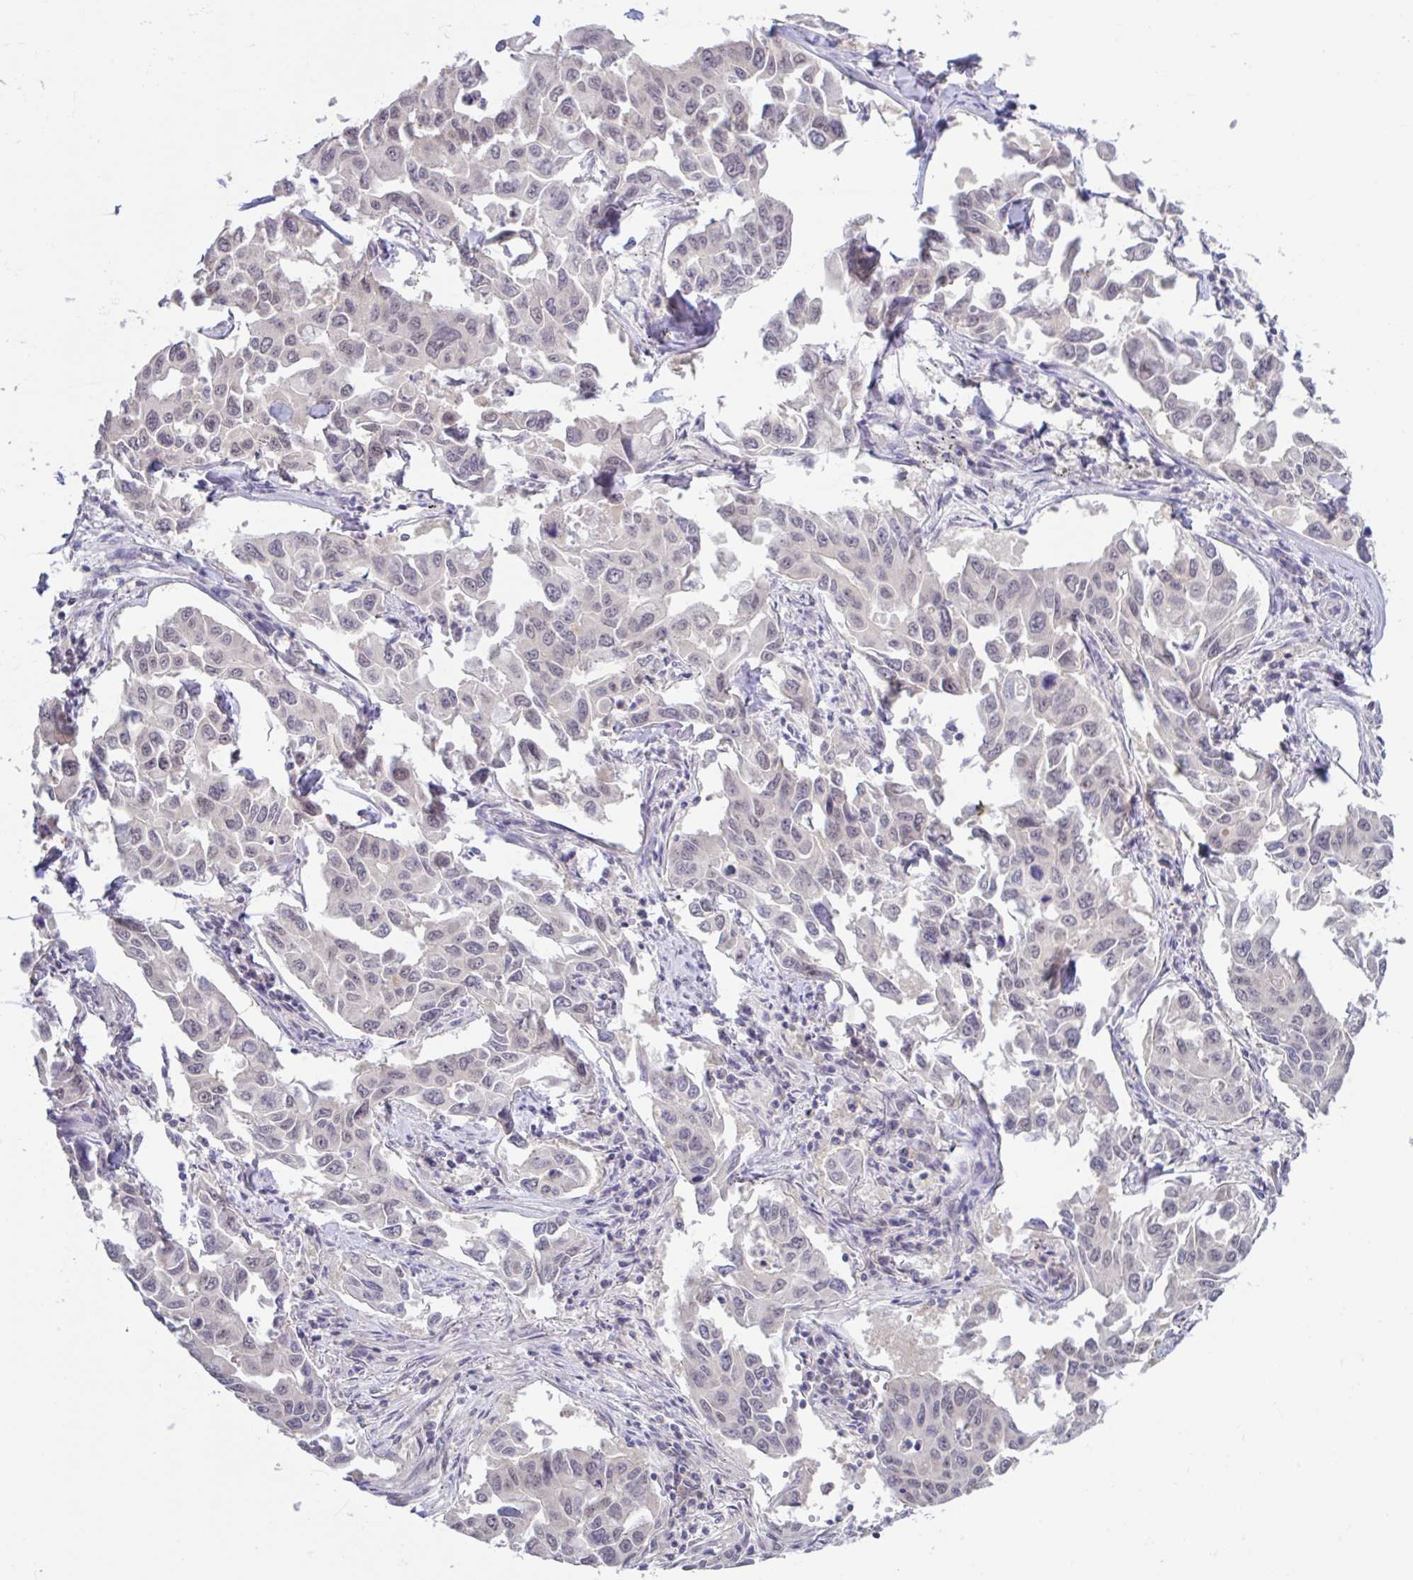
{"staining": {"intensity": "weak", "quantity": "<25%", "location": "nuclear"}, "tissue": "lung cancer", "cell_type": "Tumor cells", "image_type": "cancer", "snomed": [{"axis": "morphology", "description": "Adenocarcinoma, NOS"}, {"axis": "topography", "description": "Lung"}], "caption": "Immunohistochemistry (IHC) of human lung adenocarcinoma displays no positivity in tumor cells.", "gene": "HYPK", "patient": {"sex": "male", "age": 64}}